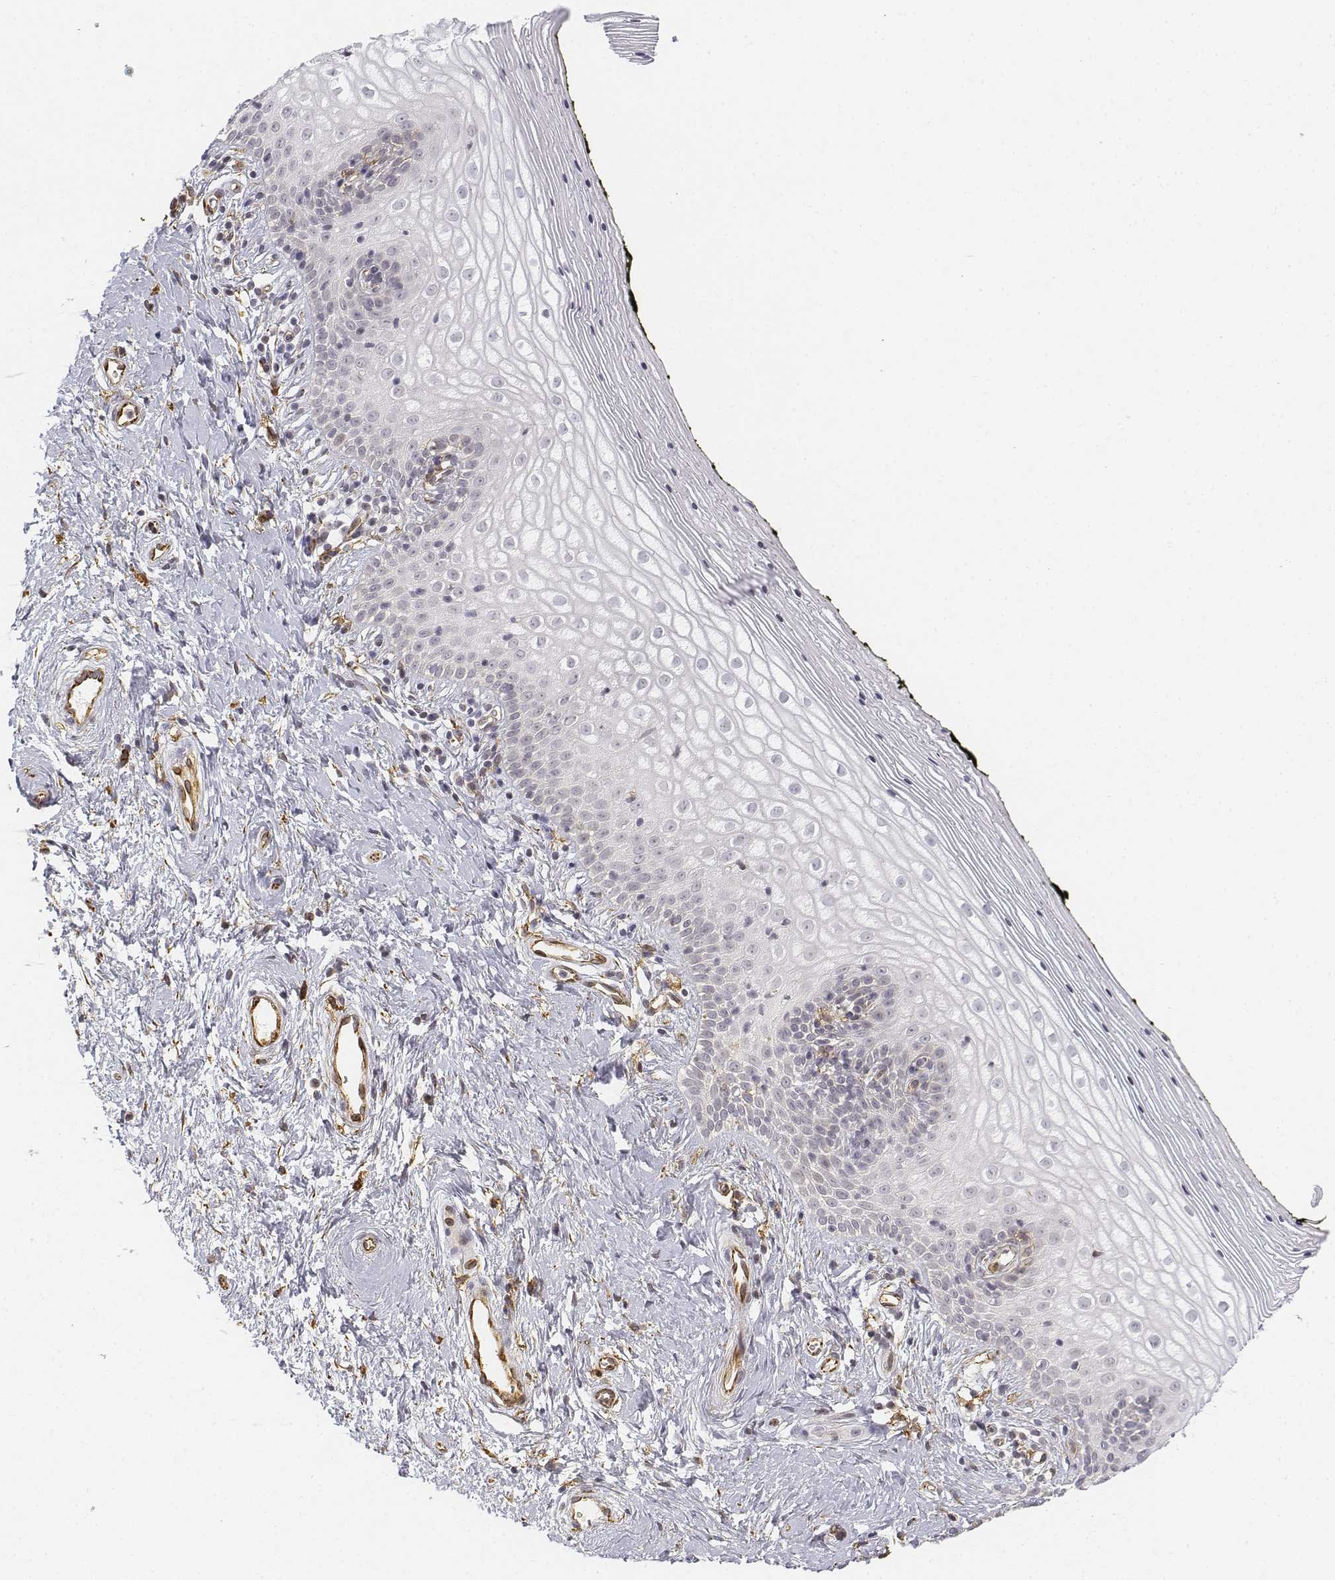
{"staining": {"intensity": "negative", "quantity": "none", "location": "none"}, "tissue": "vagina", "cell_type": "Squamous epithelial cells", "image_type": "normal", "snomed": [{"axis": "morphology", "description": "Normal tissue, NOS"}, {"axis": "topography", "description": "Vagina"}], "caption": "IHC micrograph of benign vagina: human vagina stained with DAB displays no significant protein expression in squamous epithelial cells.", "gene": "CD14", "patient": {"sex": "female", "age": 47}}